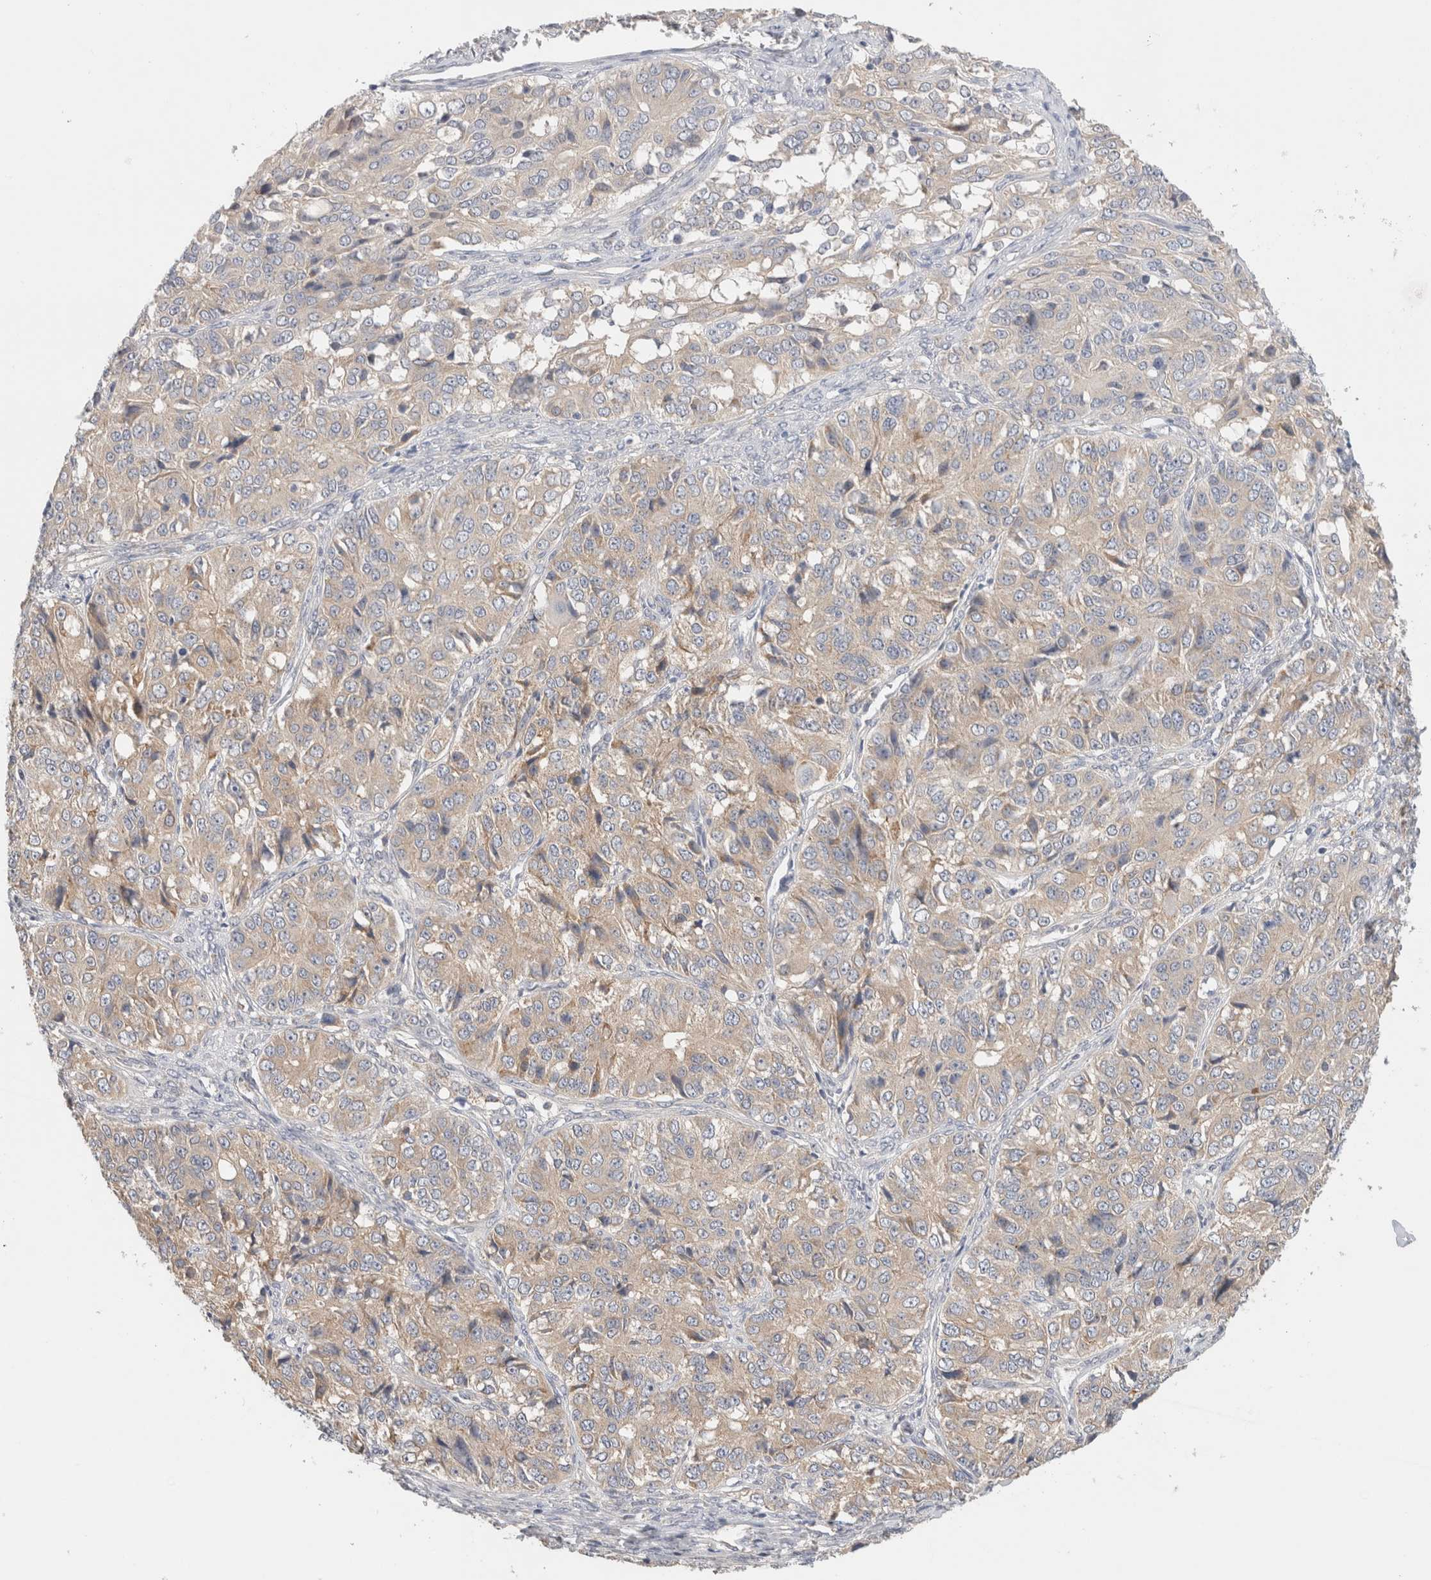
{"staining": {"intensity": "weak", "quantity": "<25%", "location": "cytoplasmic/membranous"}, "tissue": "ovarian cancer", "cell_type": "Tumor cells", "image_type": "cancer", "snomed": [{"axis": "morphology", "description": "Carcinoma, endometroid"}, {"axis": "topography", "description": "Ovary"}], "caption": "Immunohistochemical staining of ovarian cancer (endometroid carcinoma) demonstrates no significant positivity in tumor cells. (Stains: DAB (3,3'-diaminobenzidine) IHC with hematoxylin counter stain, Microscopy: brightfield microscopy at high magnification).", "gene": "SGK3", "patient": {"sex": "female", "age": 51}}